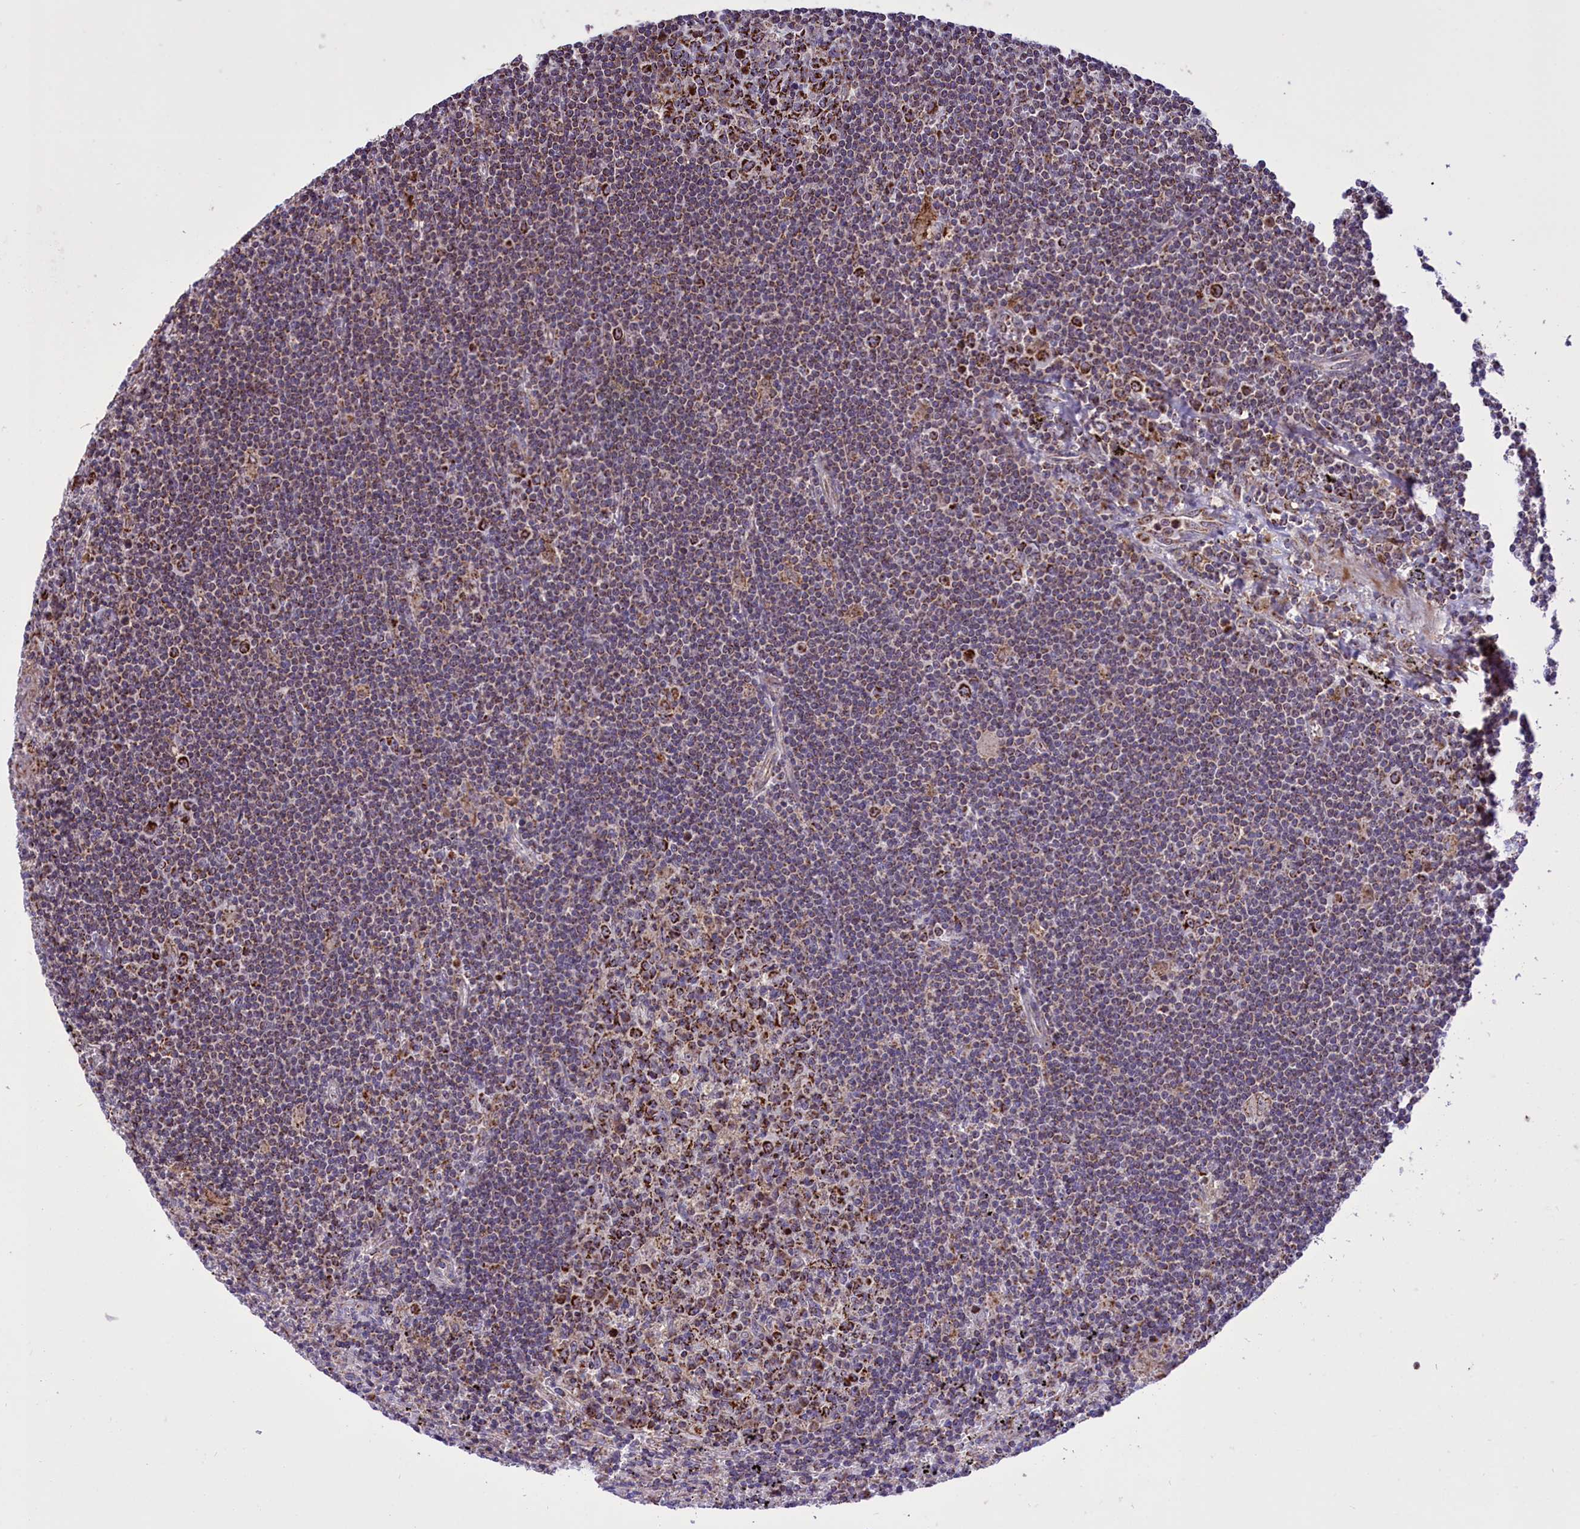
{"staining": {"intensity": "strong", "quantity": "25%-75%", "location": "cytoplasmic/membranous"}, "tissue": "lymphoma", "cell_type": "Tumor cells", "image_type": "cancer", "snomed": [{"axis": "morphology", "description": "Malignant lymphoma, non-Hodgkin's type, Low grade"}, {"axis": "topography", "description": "Spleen"}], "caption": "Immunohistochemistry micrograph of neoplastic tissue: lymphoma stained using IHC shows high levels of strong protein expression localized specifically in the cytoplasmic/membranous of tumor cells, appearing as a cytoplasmic/membranous brown color.", "gene": "GLRX5", "patient": {"sex": "male", "age": 76}}